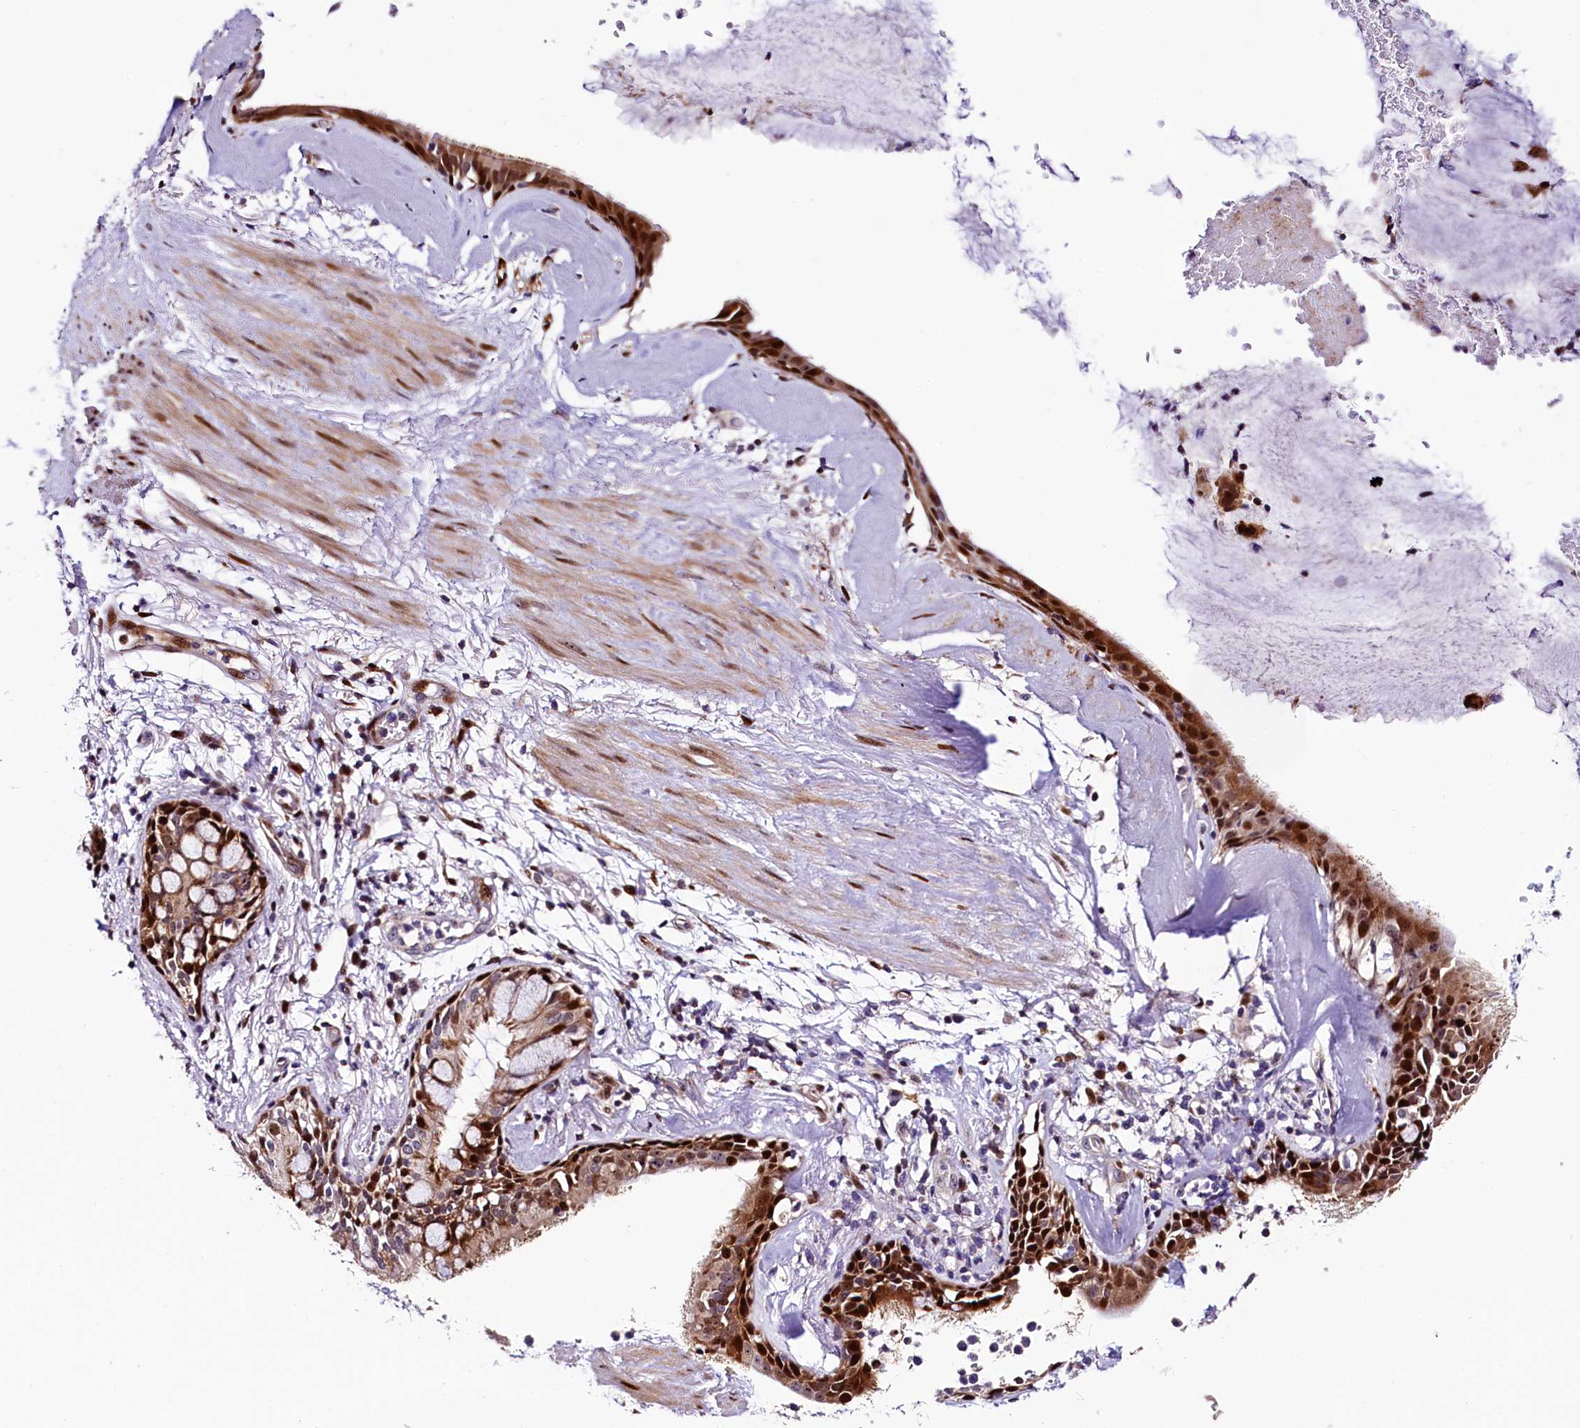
{"staining": {"intensity": "moderate", "quantity": "25%-75%", "location": "cytoplasmic/membranous"}, "tissue": "adipose tissue", "cell_type": "Adipocytes", "image_type": "normal", "snomed": [{"axis": "morphology", "description": "Normal tissue, NOS"}, {"axis": "topography", "description": "Cartilage tissue"}], "caption": "Immunohistochemical staining of unremarkable human adipose tissue reveals medium levels of moderate cytoplasmic/membranous expression in about 25%-75% of adipocytes.", "gene": "TRMT112", "patient": {"sex": "female", "age": 63}}